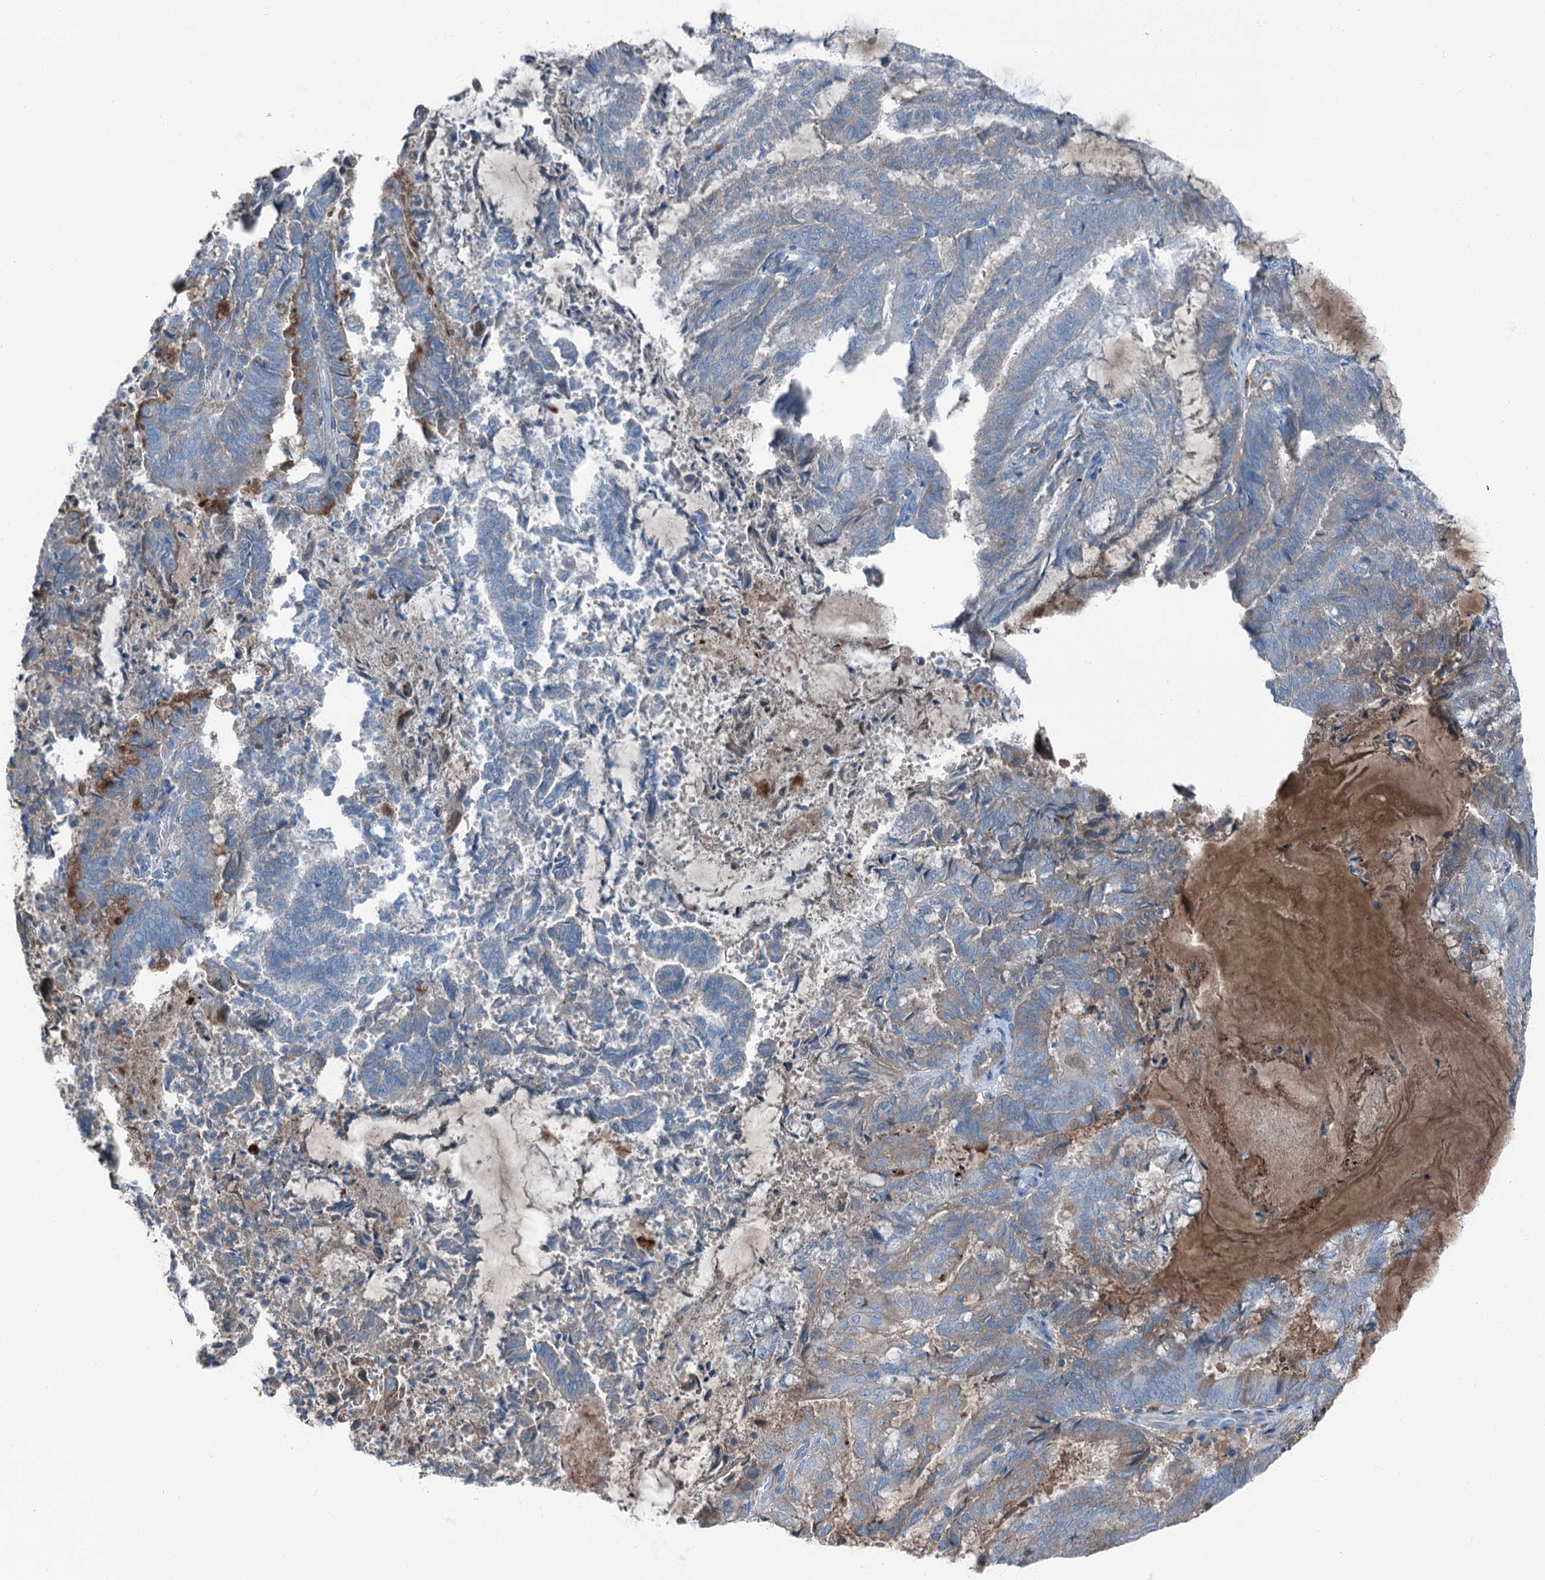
{"staining": {"intensity": "moderate", "quantity": "<25%", "location": "cytoplasmic/membranous"}, "tissue": "endometrial cancer", "cell_type": "Tumor cells", "image_type": "cancer", "snomed": [{"axis": "morphology", "description": "Adenocarcinoma, NOS"}, {"axis": "topography", "description": "Endometrium"}], "caption": "Tumor cells display low levels of moderate cytoplasmic/membranous staining in approximately <25% of cells in human endometrial cancer.", "gene": "AXL", "patient": {"sex": "female", "age": 80}}